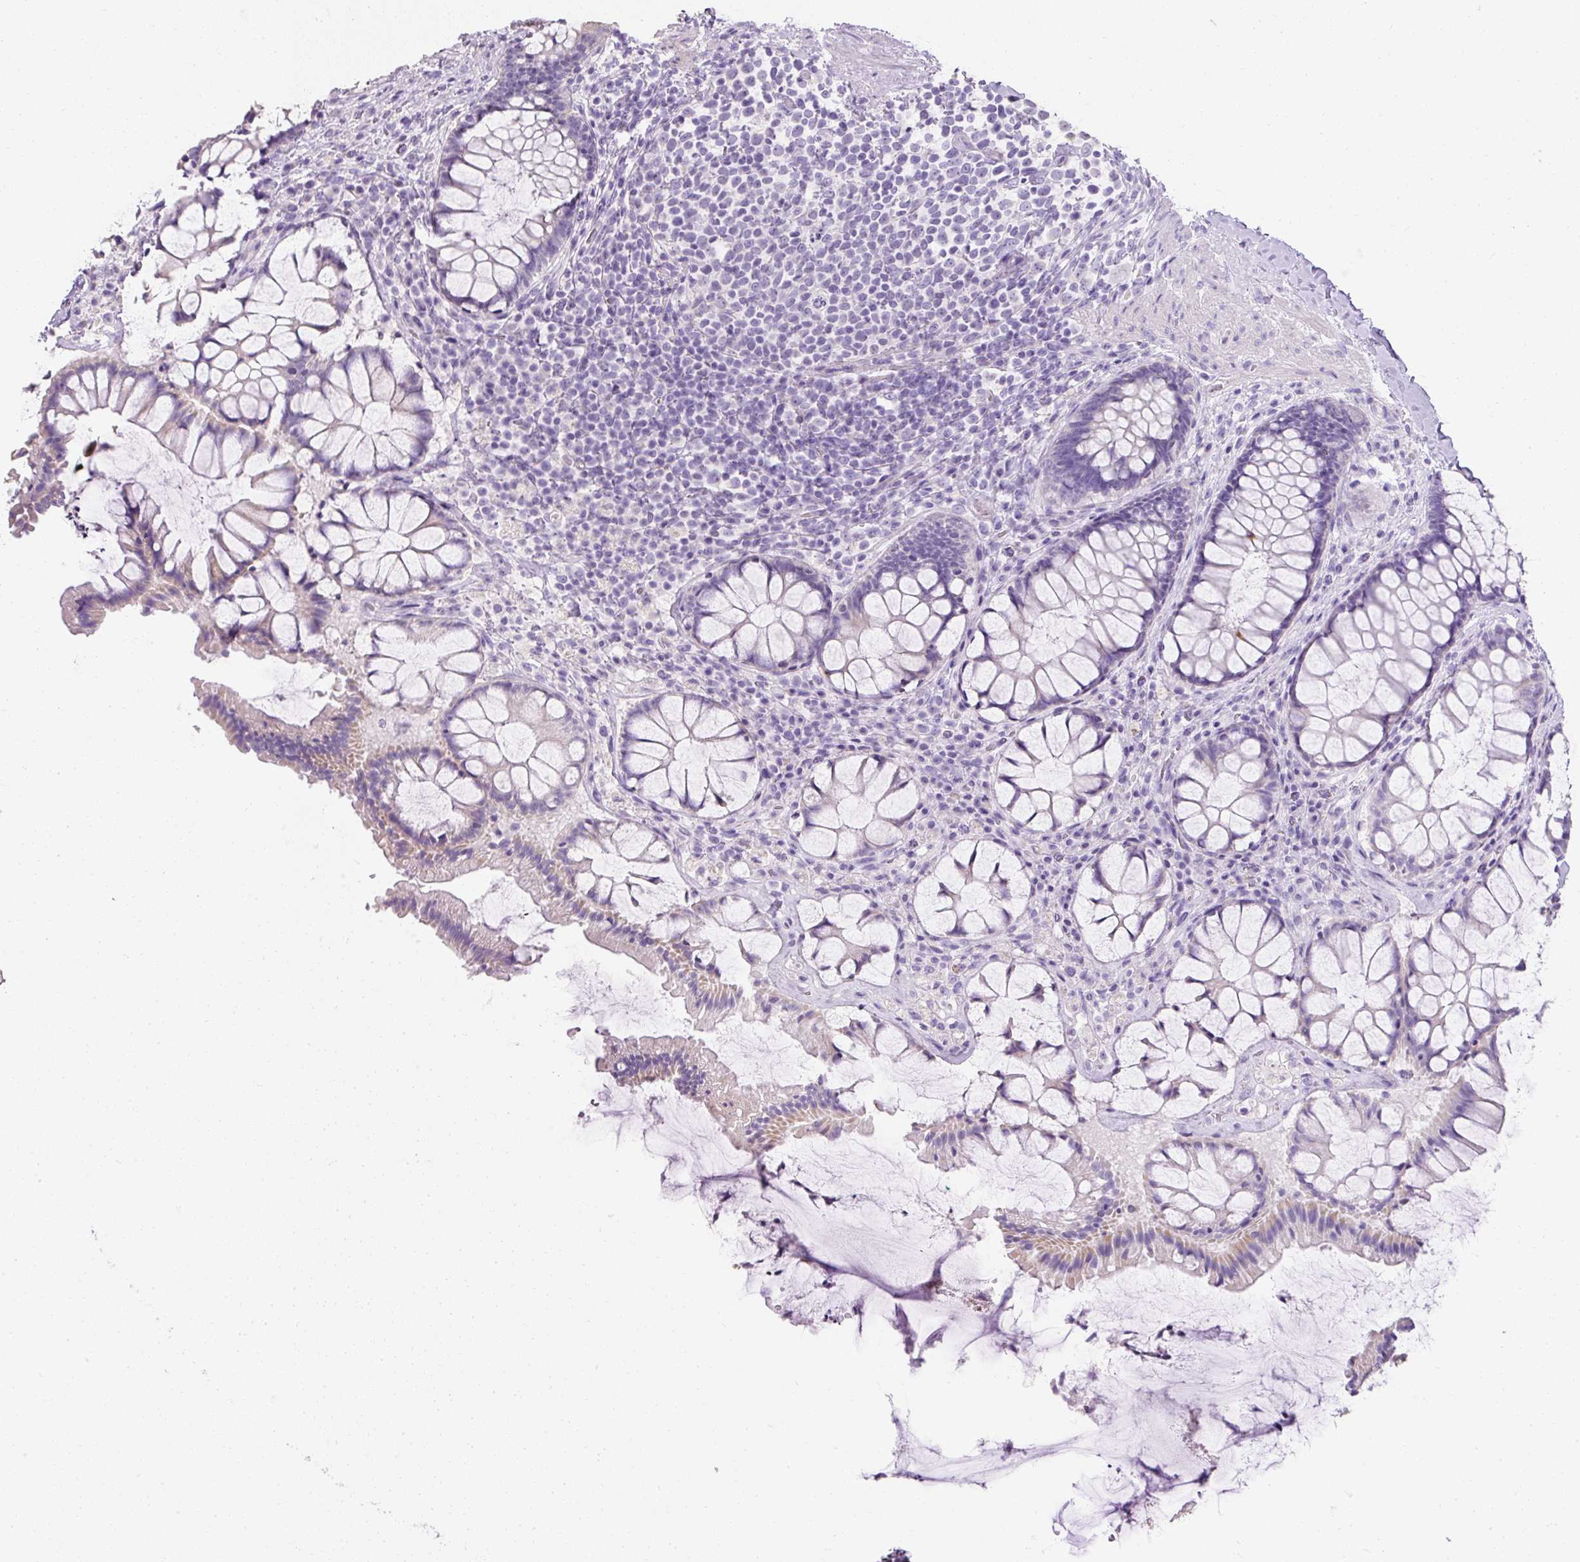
{"staining": {"intensity": "weak", "quantity": "<25%", "location": "cytoplasmic/membranous"}, "tissue": "rectum", "cell_type": "Glandular cells", "image_type": "normal", "snomed": [{"axis": "morphology", "description": "Normal tissue, NOS"}, {"axis": "topography", "description": "Rectum"}], "caption": "Glandular cells show no significant positivity in normal rectum. Nuclei are stained in blue.", "gene": "C2CD4C", "patient": {"sex": "female", "age": 58}}